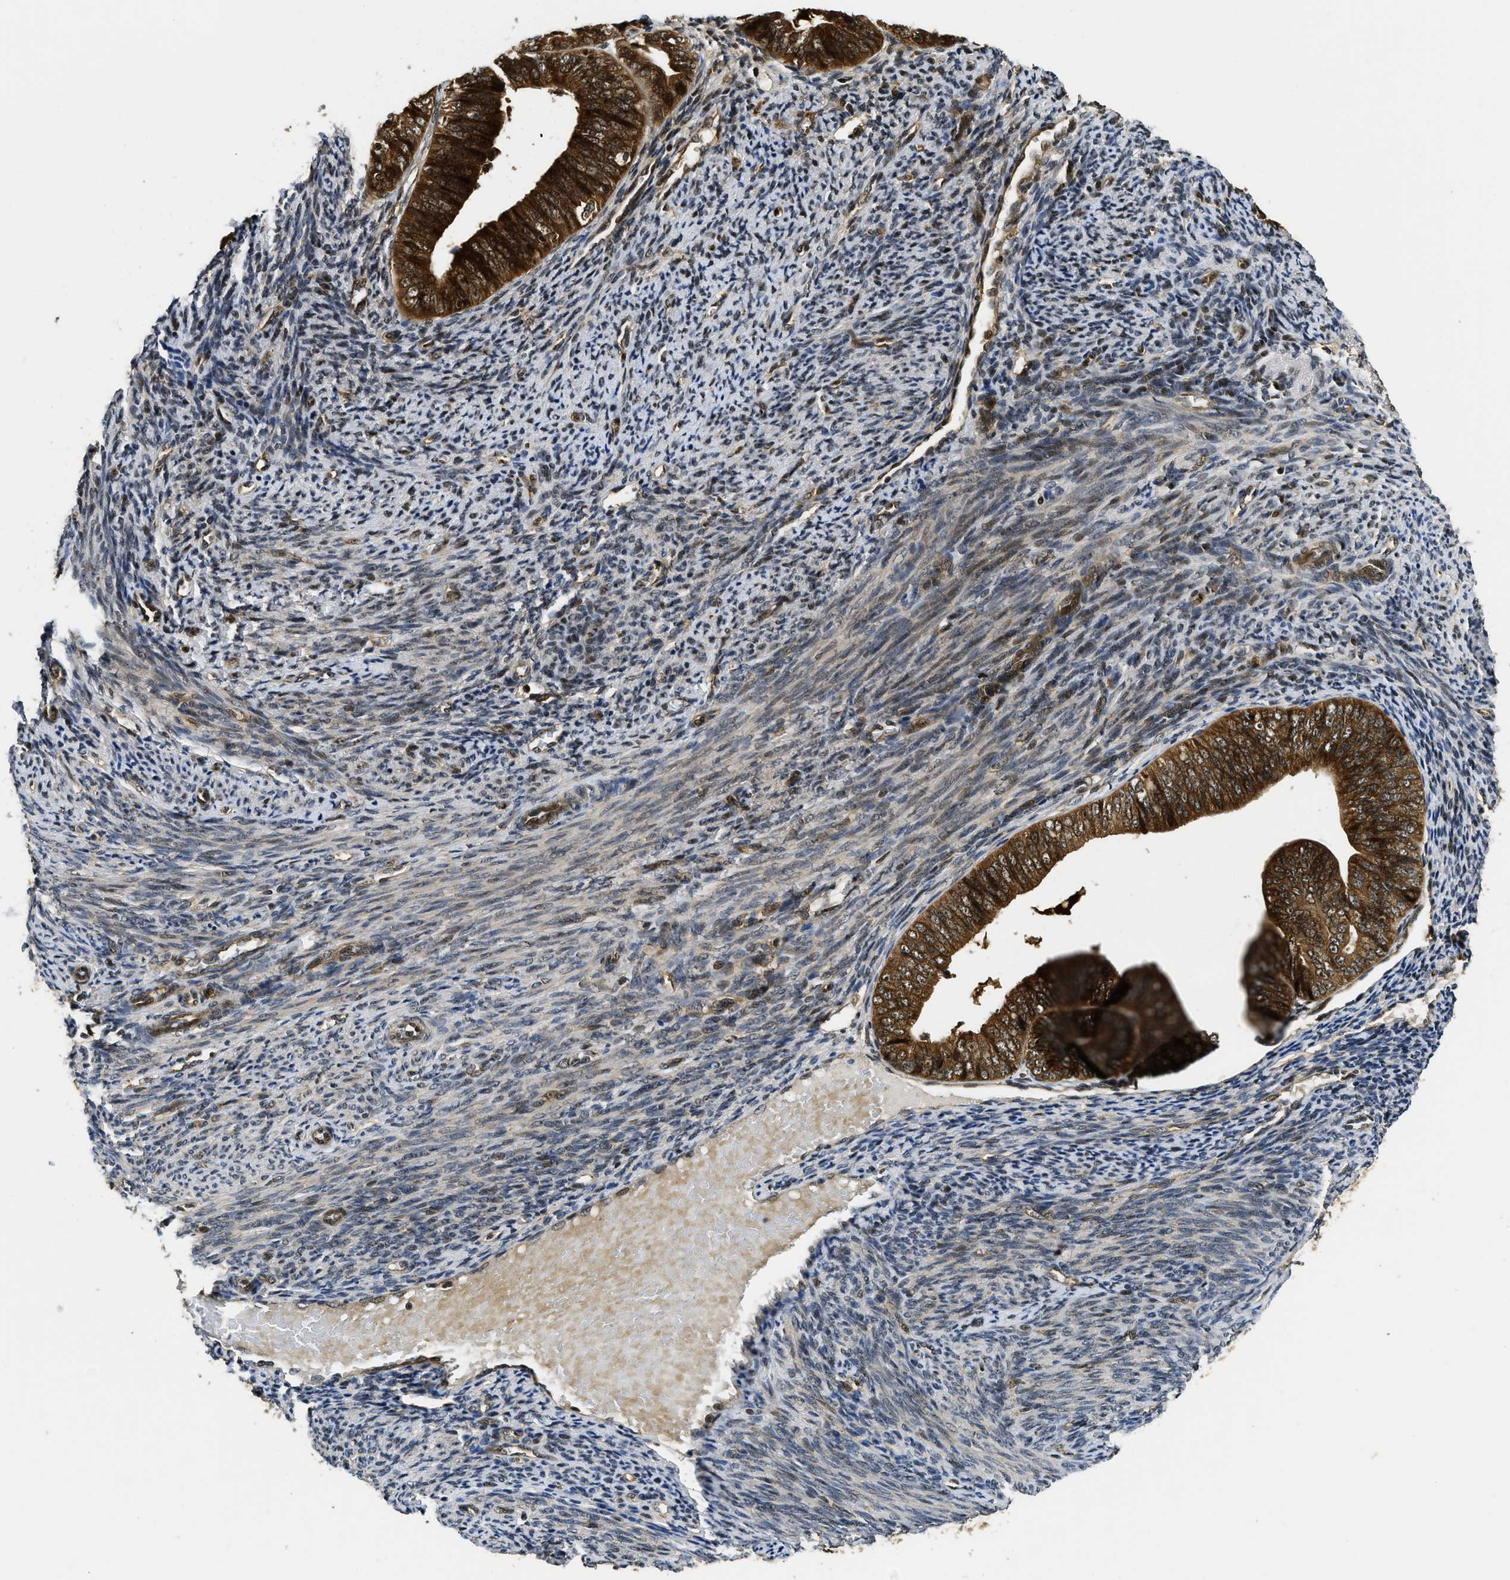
{"staining": {"intensity": "strong", "quantity": ">75%", "location": "cytoplasmic/membranous,nuclear"}, "tissue": "endometrial cancer", "cell_type": "Tumor cells", "image_type": "cancer", "snomed": [{"axis": "morphology", "description": "Adenocarcinoma, NOS"}, {"axis": "topography", "description": "Endometrium"}], "caption": "A high amount of strong cytoplasmic/membranous and nuclear positivity is appreciated in about >75% of tumor cells in endometrial cancer (adenocarcinoma) tissue.", "gene": "ADSL", "patient": {"sex": "female", "age": 63}}